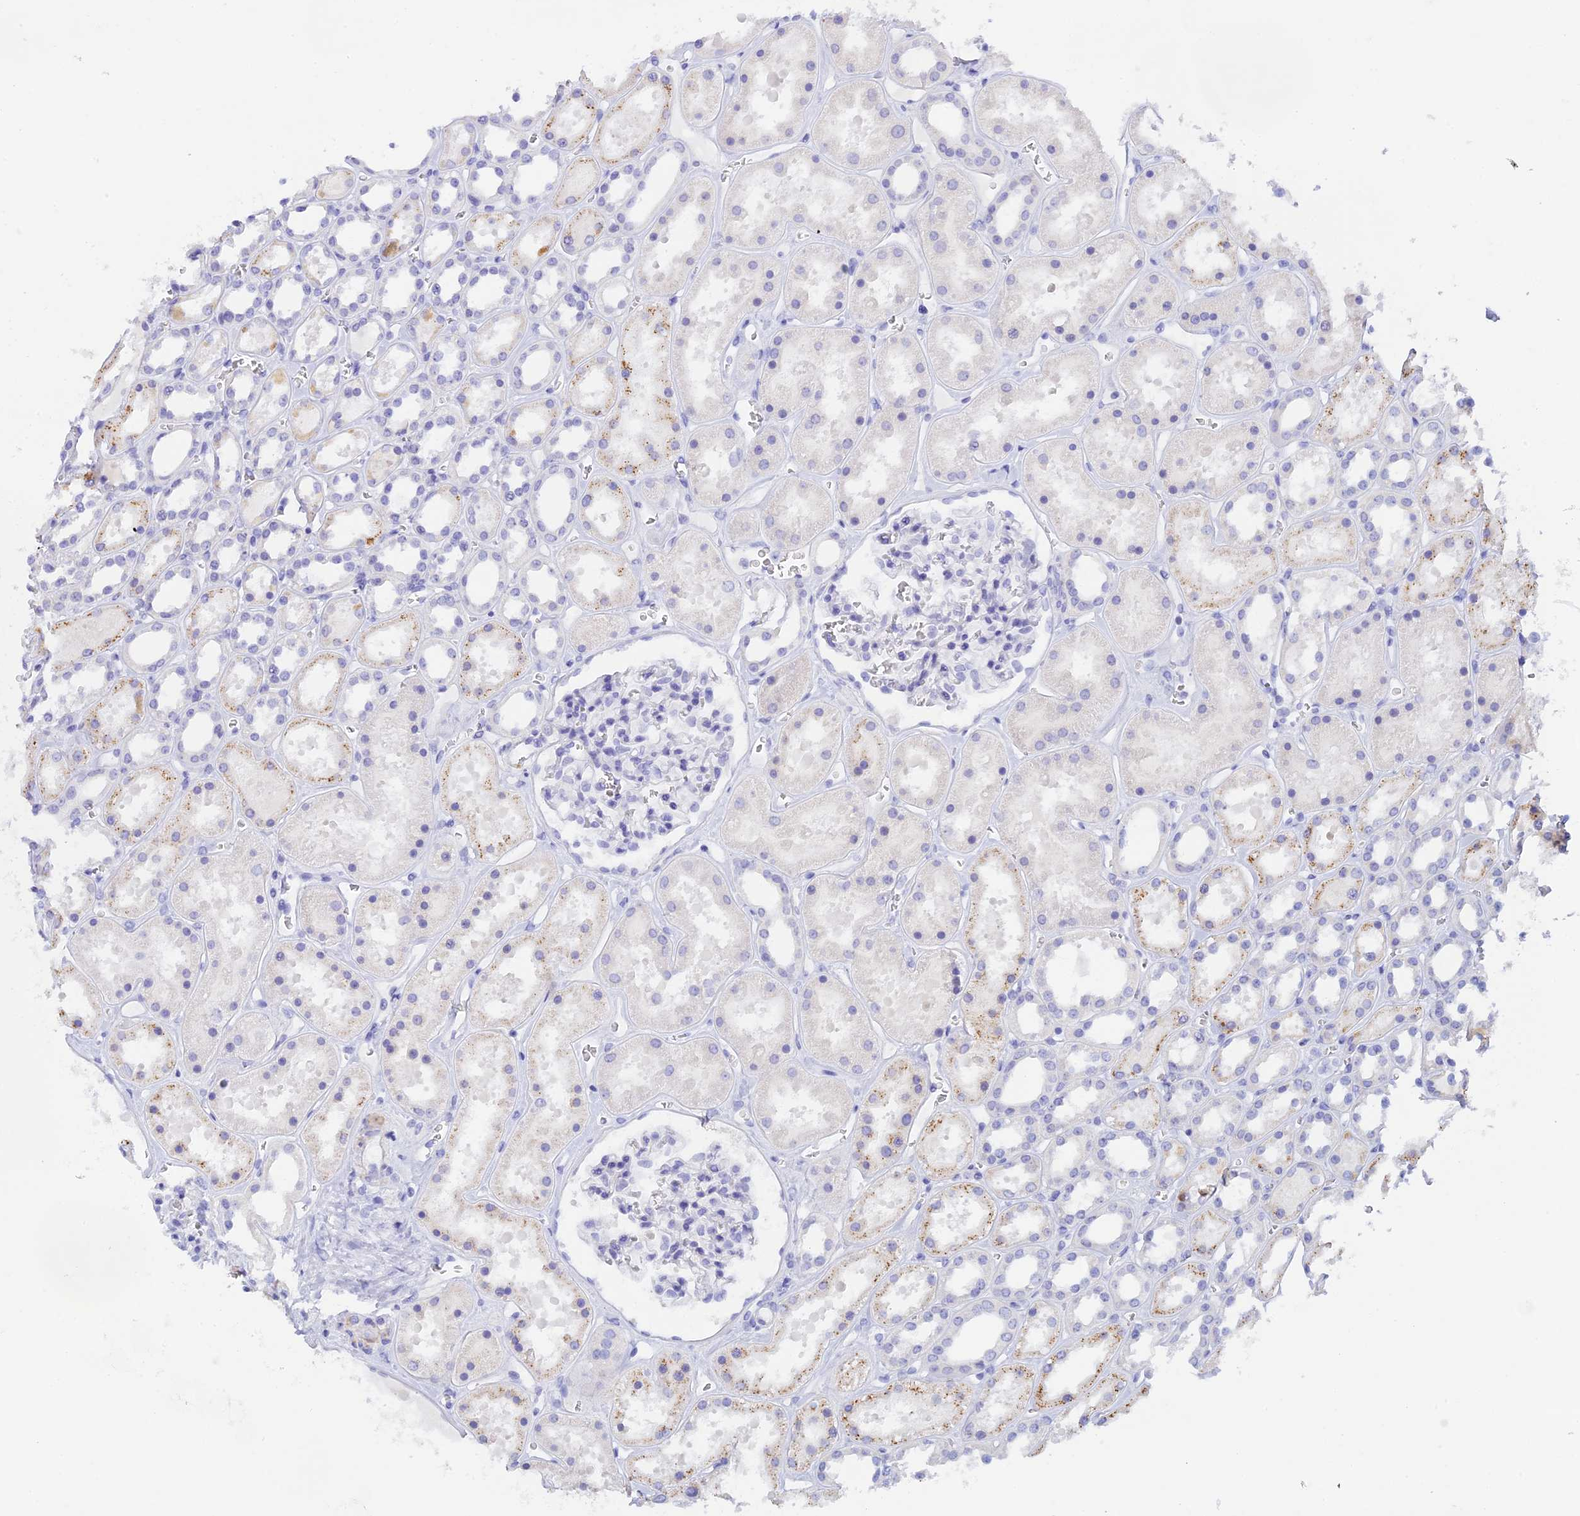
{"staining": {"intensity": "negative", "quantity": "none", "location": "none"}, "tissue": "kidney", "cell_type": "Cells in glomeruli", "image_type": "normal", "snomed": [{"axis": "morphology", "description": "Normal tissue, NOS"}, {"axis": "topography", "description": "Kidney"}], "caption": "This is a image of immunohistochemistry (IHC) staining of unremarkable kidney, which shows no positivity in cells in glomeruli. The staining was performed using DAB (3,3'-diaminobenzidine) to visualize the protein expression in brown, while the nuclei were stained in blue with hematoxylin (Magnification: 20x).", "gene": "C12orf29", "patient": {"sex": "female", "age": 41}}